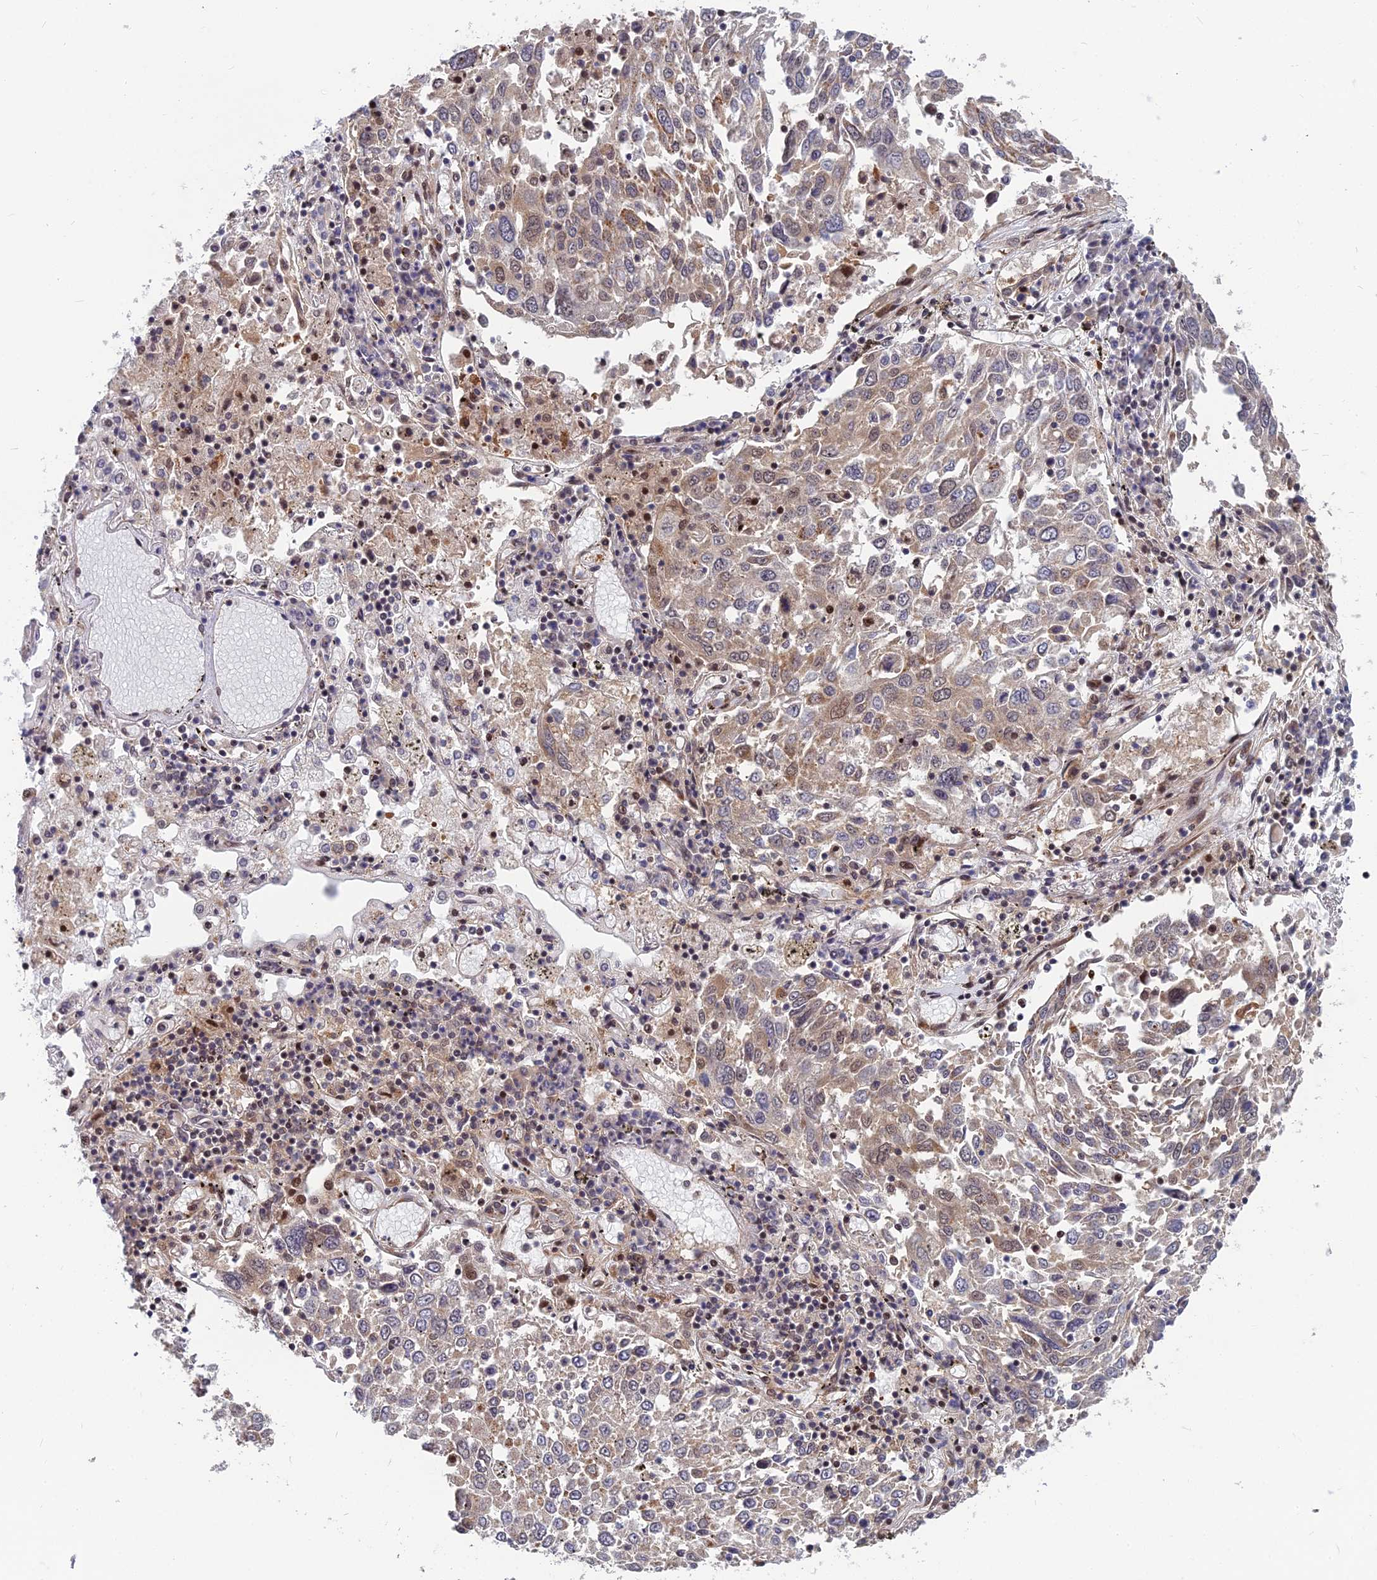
{"staining": {"intensity": "weak", "quantity": "25%-75%", "location": "cytoplasmic/membranous,nuclear"}, "tissue": "lung cancer", "cell_type": "Tumor cells", "image_type": "cancer", "snomed": [{"axis": "morphology", "description": "Squamous cell carcinoma, NOS"}, {"axis": "topography", "description": "Lung"}], "caption": "Immunohistochemical staining of human lung cancer (squamous cell carcinoma) displays low levels of weak cytoplasmic/membranous and nuclear protein positivity in about 25%-75% of tumor cells.", "gene": "COMMD2", "patient": {"sex": "male", "age": 65}}